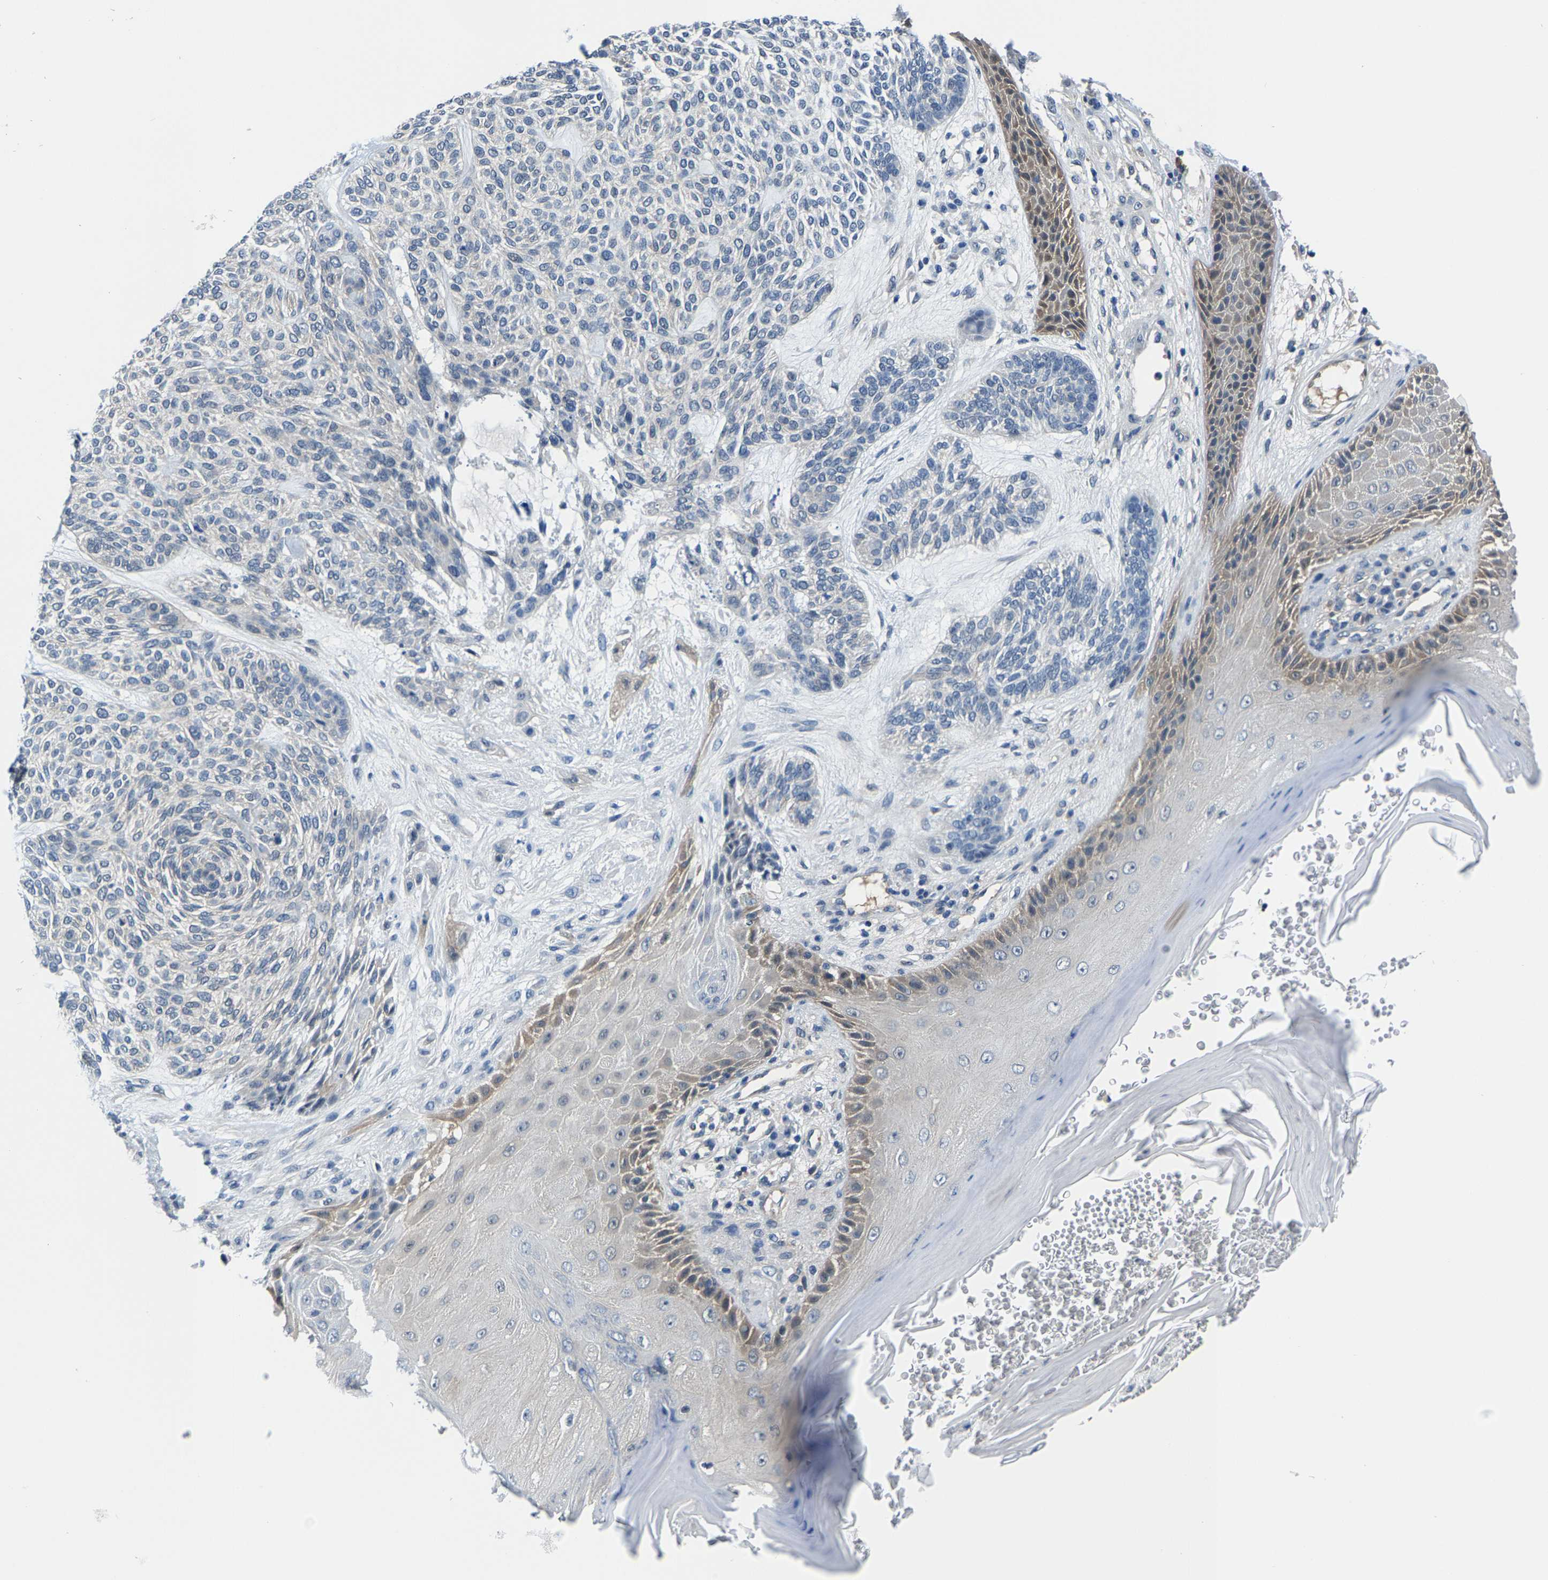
{"staining": {"intensity": "negative", "quantity": "none", "location": "none"}, "tissue": "skin cancer", "cell_type": "Tumor cells", "image_type": "cancer", "snomed": [{"axis": "morphology", "description": "Basal cell carcinoma"}, {"axis": "topography", "description": "Skin"}], "caption": "Immunohistochemistry (IHC) photomicrograph of neoplastic tissue: basal cell carcinoma (skin) stained with DAB (3,3'-diaminobenzidine) reveals no significant protein expression in tumor cells.", "gene": "SSH3", "patient": {"sex": "male", "age": 55}}